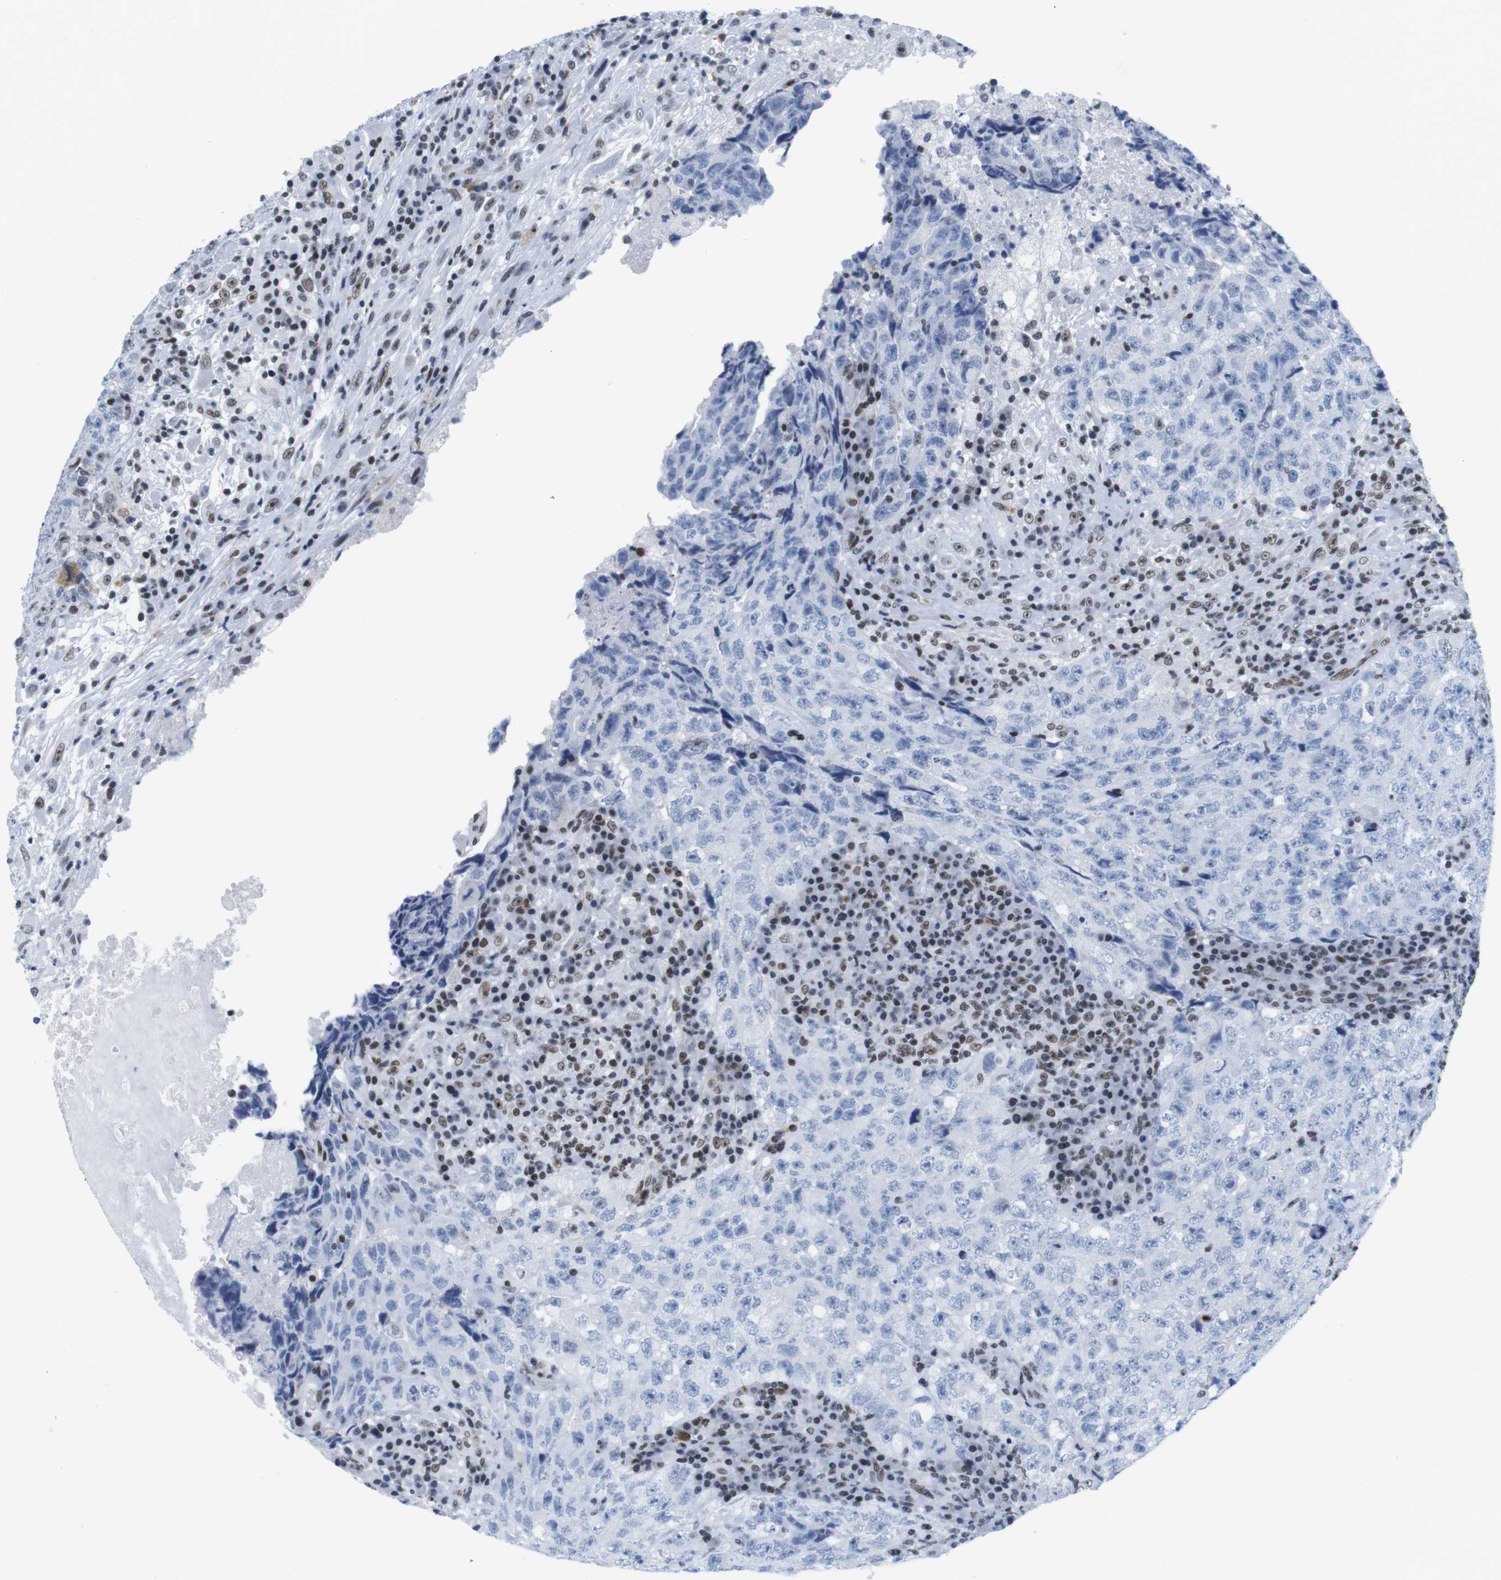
{"staining": {"intensity": "negative", "quantity": "none", "location": "none"}, "tissue": "testis cancer", "cell_type": "Tumor cells", "image_type": "cancer", "snomed": [{"axis": "morphology", "description": "Necrosis, NOS"}, {"axis": "morphology", "description": "Carcinoma, Embryonal, NOS"}, {"axis": "topography", "description": "Testis"}], "caption": "High power microscopy image of an immunohistochemistry histopathology image of testis cancer (embryonal carcinoma), revealing no significant staining in tumor cells.", "gene": "IFI16", "patient": {"sex": "male", "age": 19}}